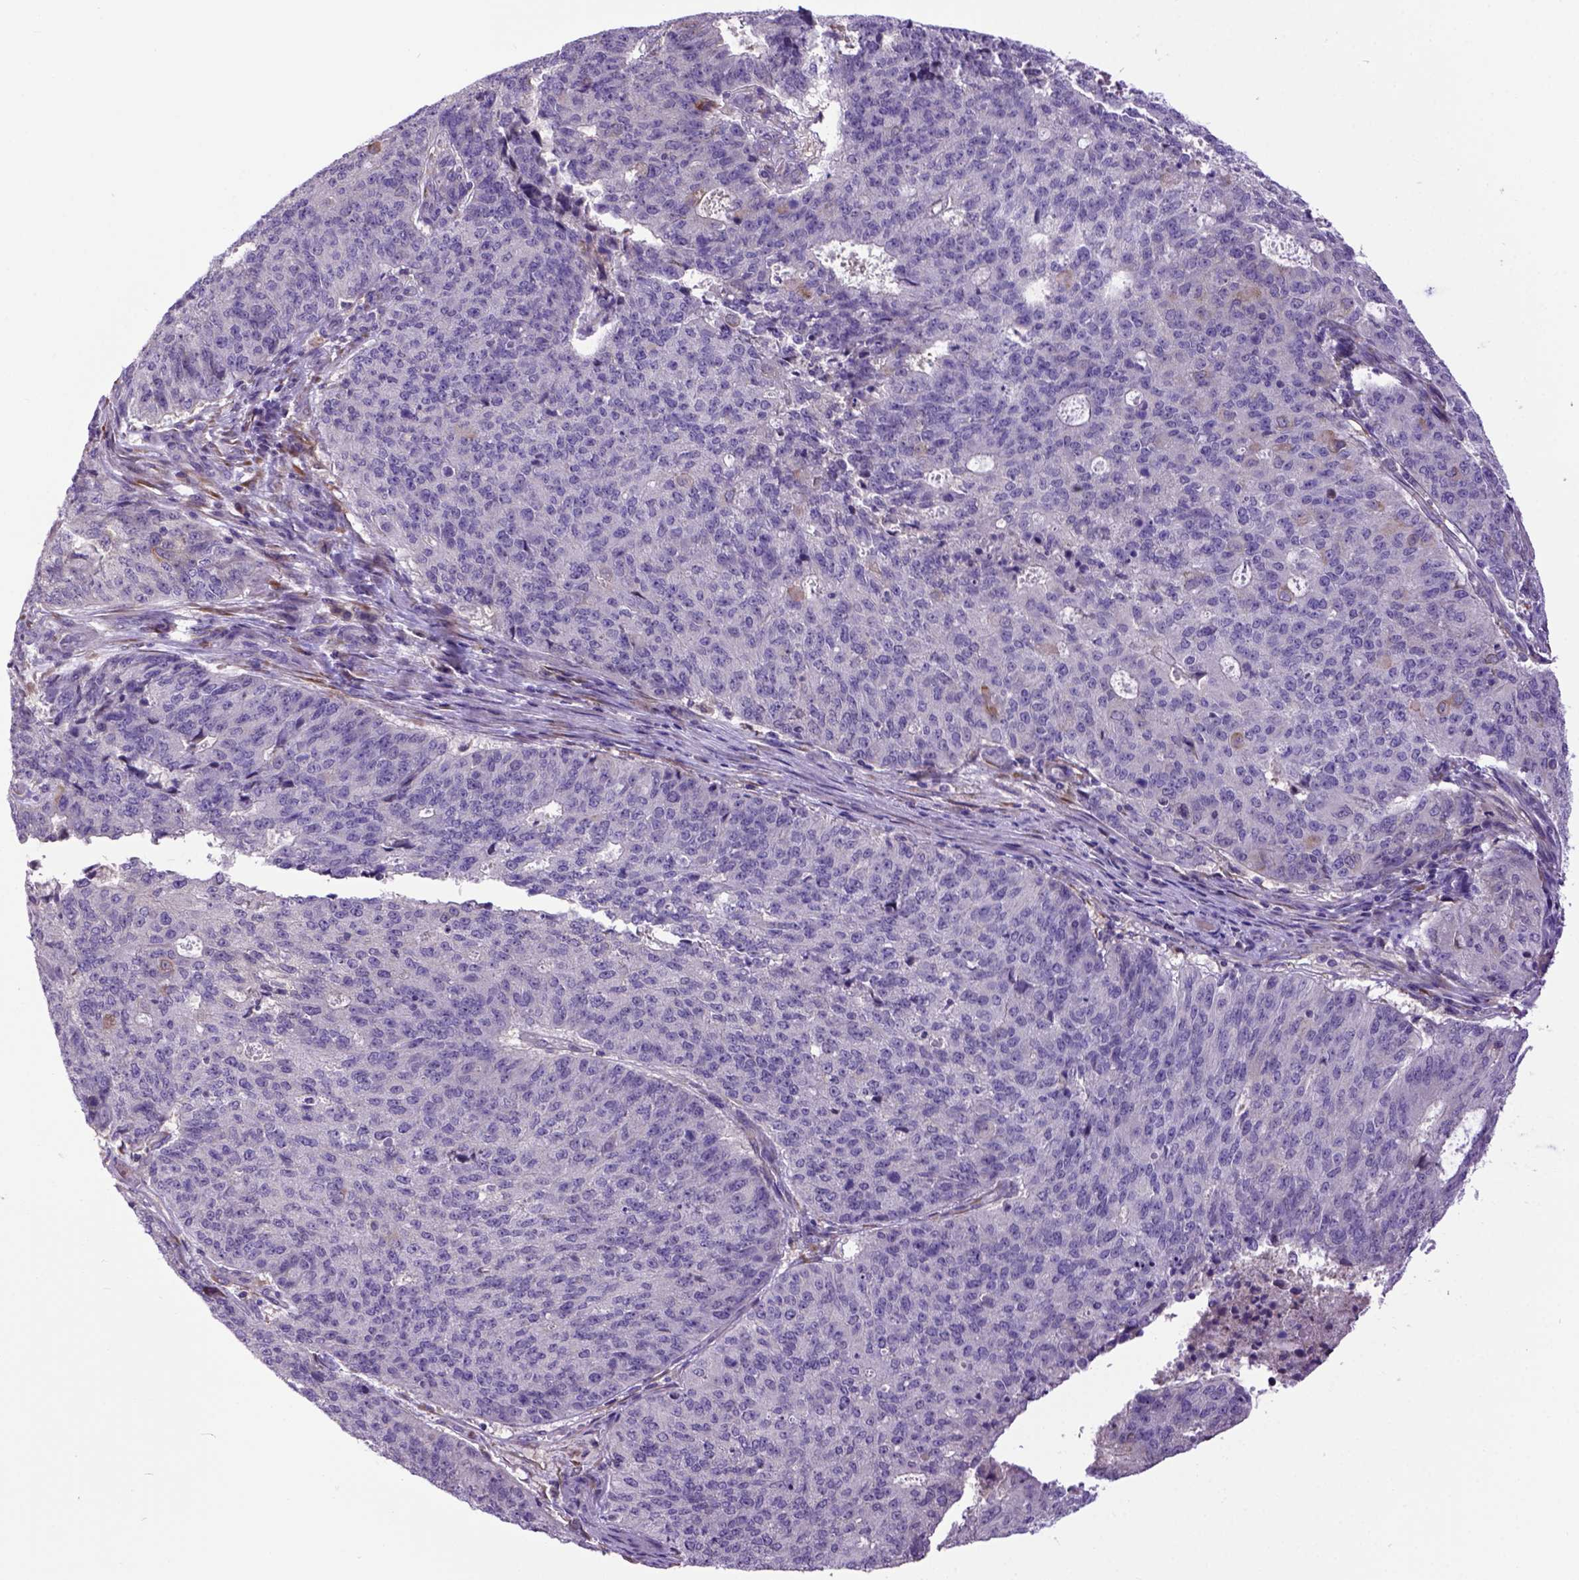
{"staining": {"intensity": "moderate", "quantity": "<25%", "location": "cytoplasmic/membranous"}, "tissue": "endometrial cancer", "cell_type": "Tumor cells", "image_type": "cancer", "snomed": [{"axis": "morphology", "description": "Adenocarcinoma, NOS"}, {"axis": "topography", "description": "Endometrium"}], "caption": "Human endometrial cancer (adenocarcinoma) stained with a protein marker displays moderate staining in tumor cells.", "gene": "NEK5", "patient": {"sex": "female", "age": 82}}